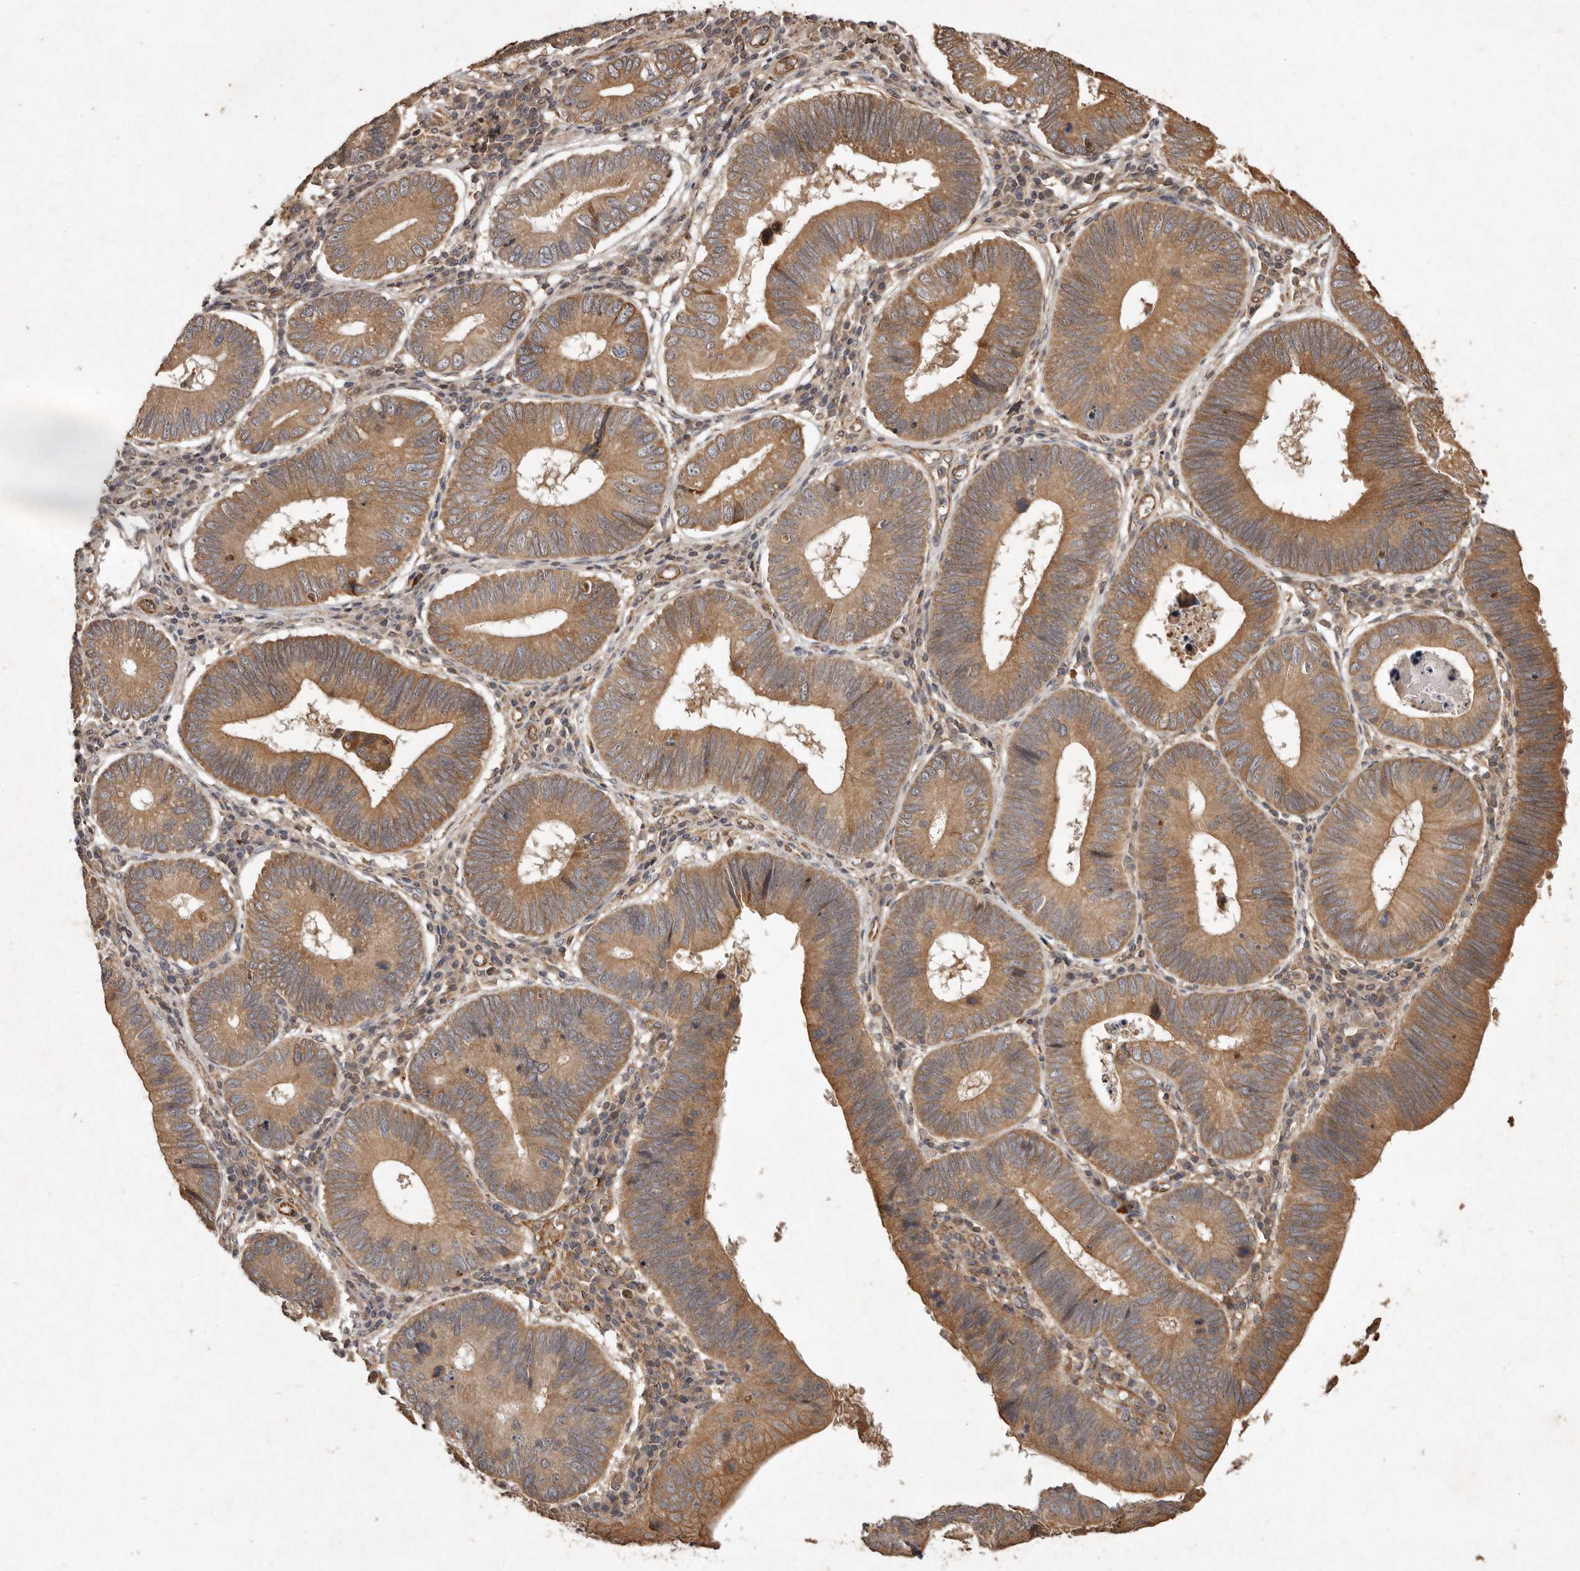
{"staining": {"intensity": "moderate", "quantity": ">75%", "location": "cytoplasmic/membranous"}, "tissue": "stomach cancer", "cell_type": "Tumor cells", "image_type": "cancer", "snomed": [{"axis": "morphology", "description": "Adenocarcinoma, NOS"}, {"axis": "topography", "description": "Stomach"}], "caption": "Stomach cancer (adenocarcinoma) was stained to show a protein in brown. There is medium levels of moderate cytoplasmic/membranous positivity in about >75% of tumor cells. (Brightfield microscopy of DAB IHC at high magnification).", "gene": "SEMA3A", "patient": {"sex": "male", "age": 59}}